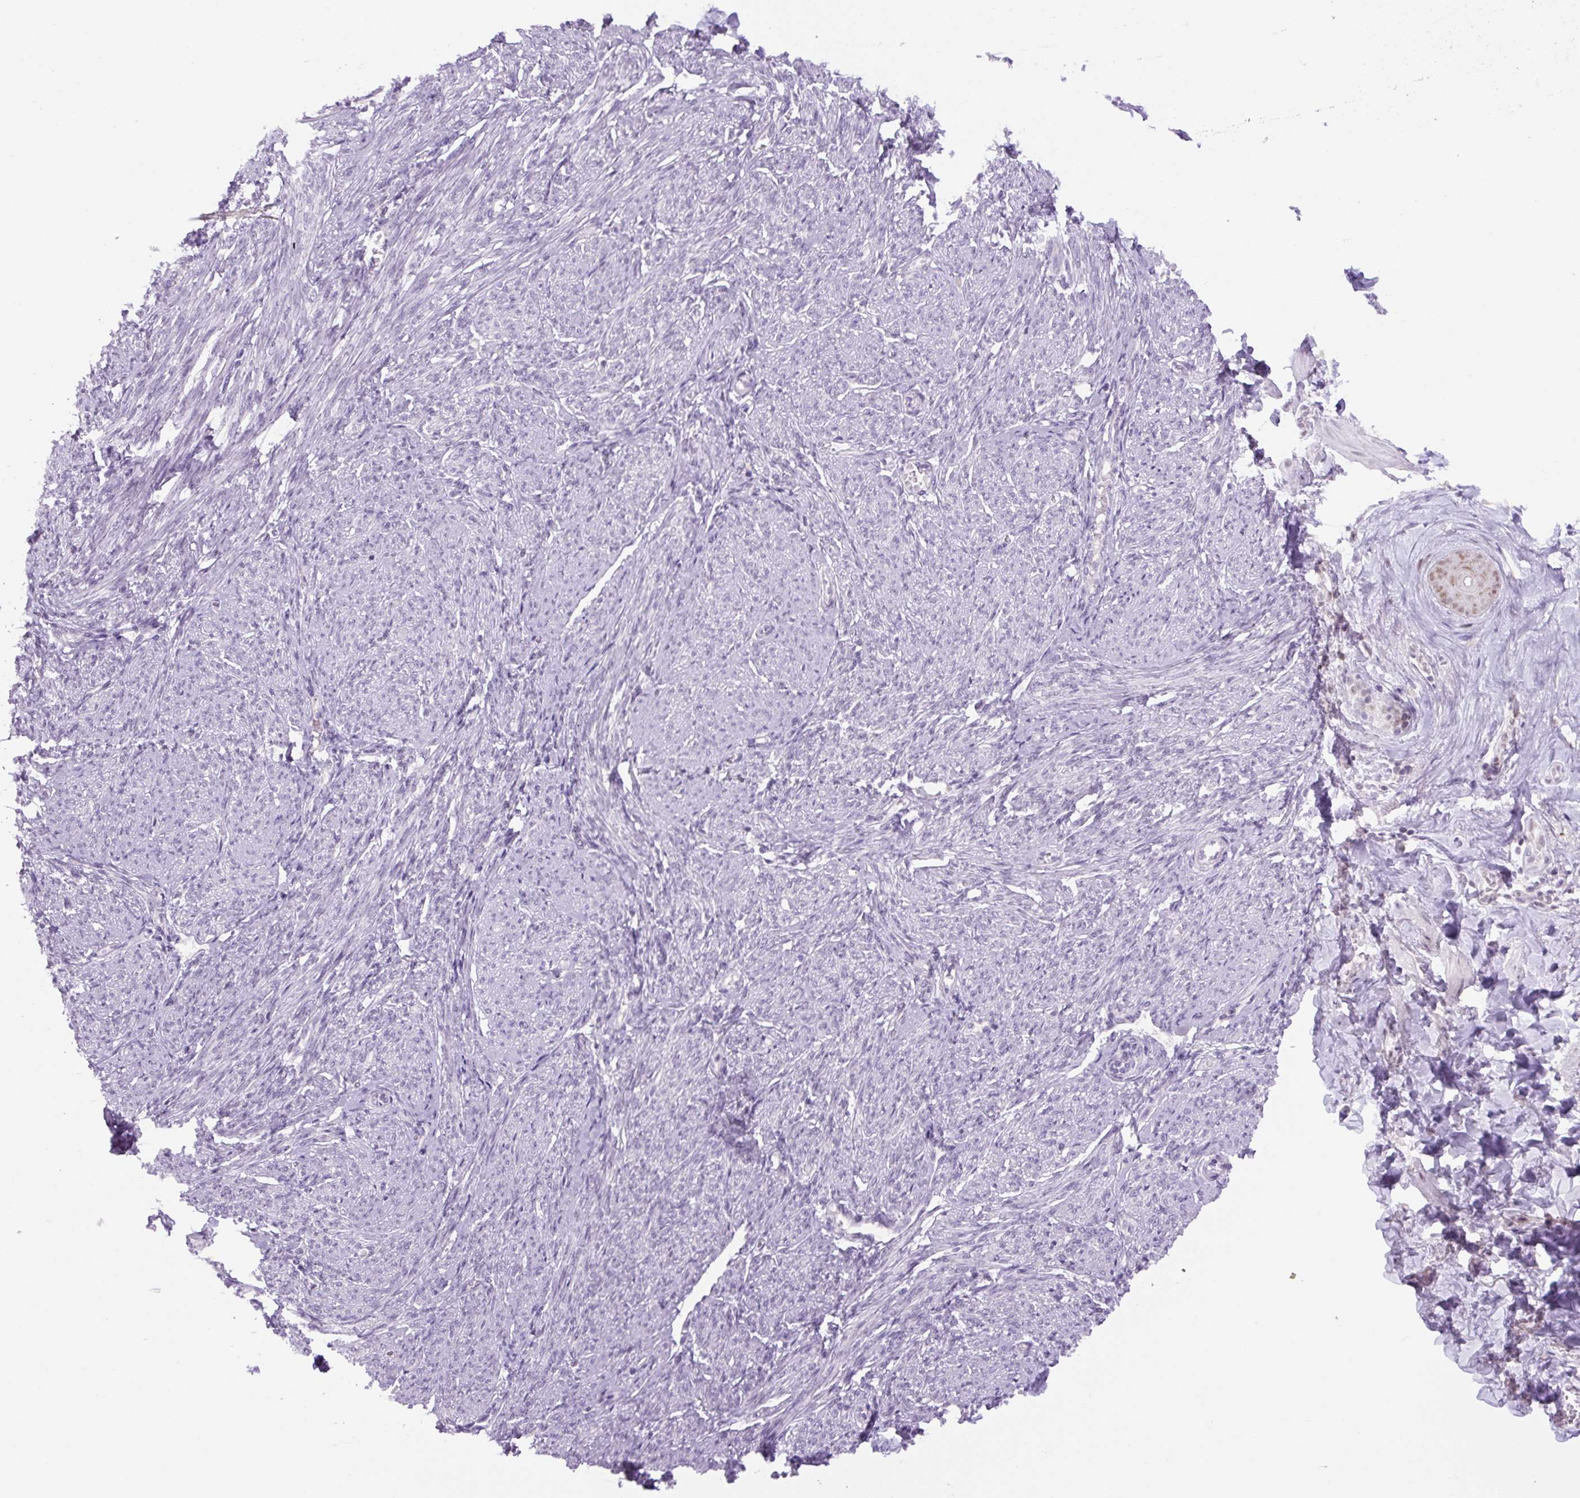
{"staining": {"intensity": "negative", "quantity": "none", "location": "none"}, "tissue": "smooth muscle", "cell_type": "Smooth muscle cells", "image_type": "normal", "snomed": [{"axis": "morphology", "description": "Normal tissue, NOS"}, {"axis": "topography", "description": "Smooth muscle"}], "caption": "Smooth muscle cells are negative for protein expression in normal human smooth muscle. The staining is performed using DAB brown chromogen with nuclei counter-stained in using hematoxylin.", "gene": "RYBP", "patient": {"sex": "female", "age": 65}}